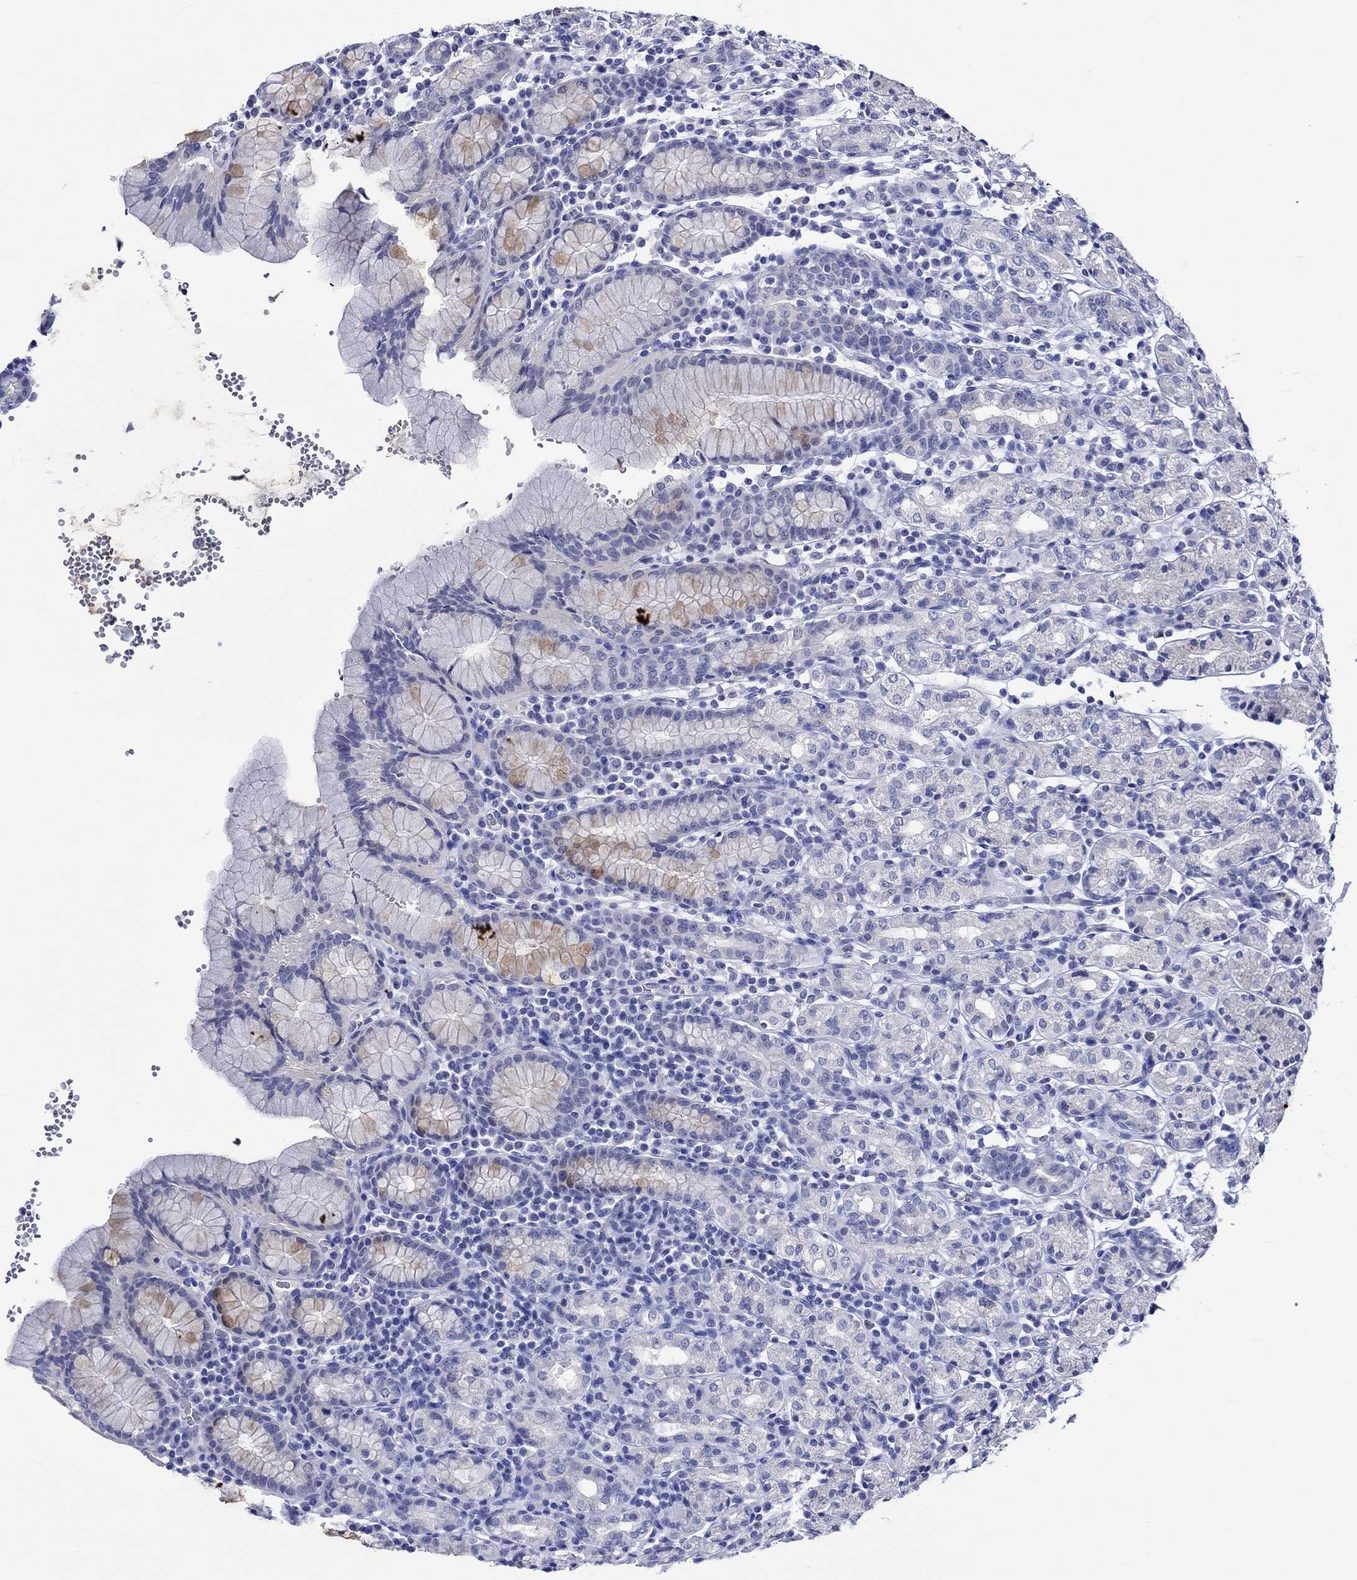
{"staining": {"intensity": "negative", "quantity": "none", "location": "none"}, "tissue": "stomach", "cell_type": "Glandular cells", "image_type": "normal", "snomed": [{"axis": "morphology", "description": "Normal tissue, NOS"}, {"axis": "topography", "description": "Stomach, upper"}, {"axis": "topography", "description": "Stomach"}], "caption": "Protein analysis of normal stomach demonstrates no significant staining in glandular cells.", "gene": "KLHL35", "patient": {"sex": "male", "age": 62}}